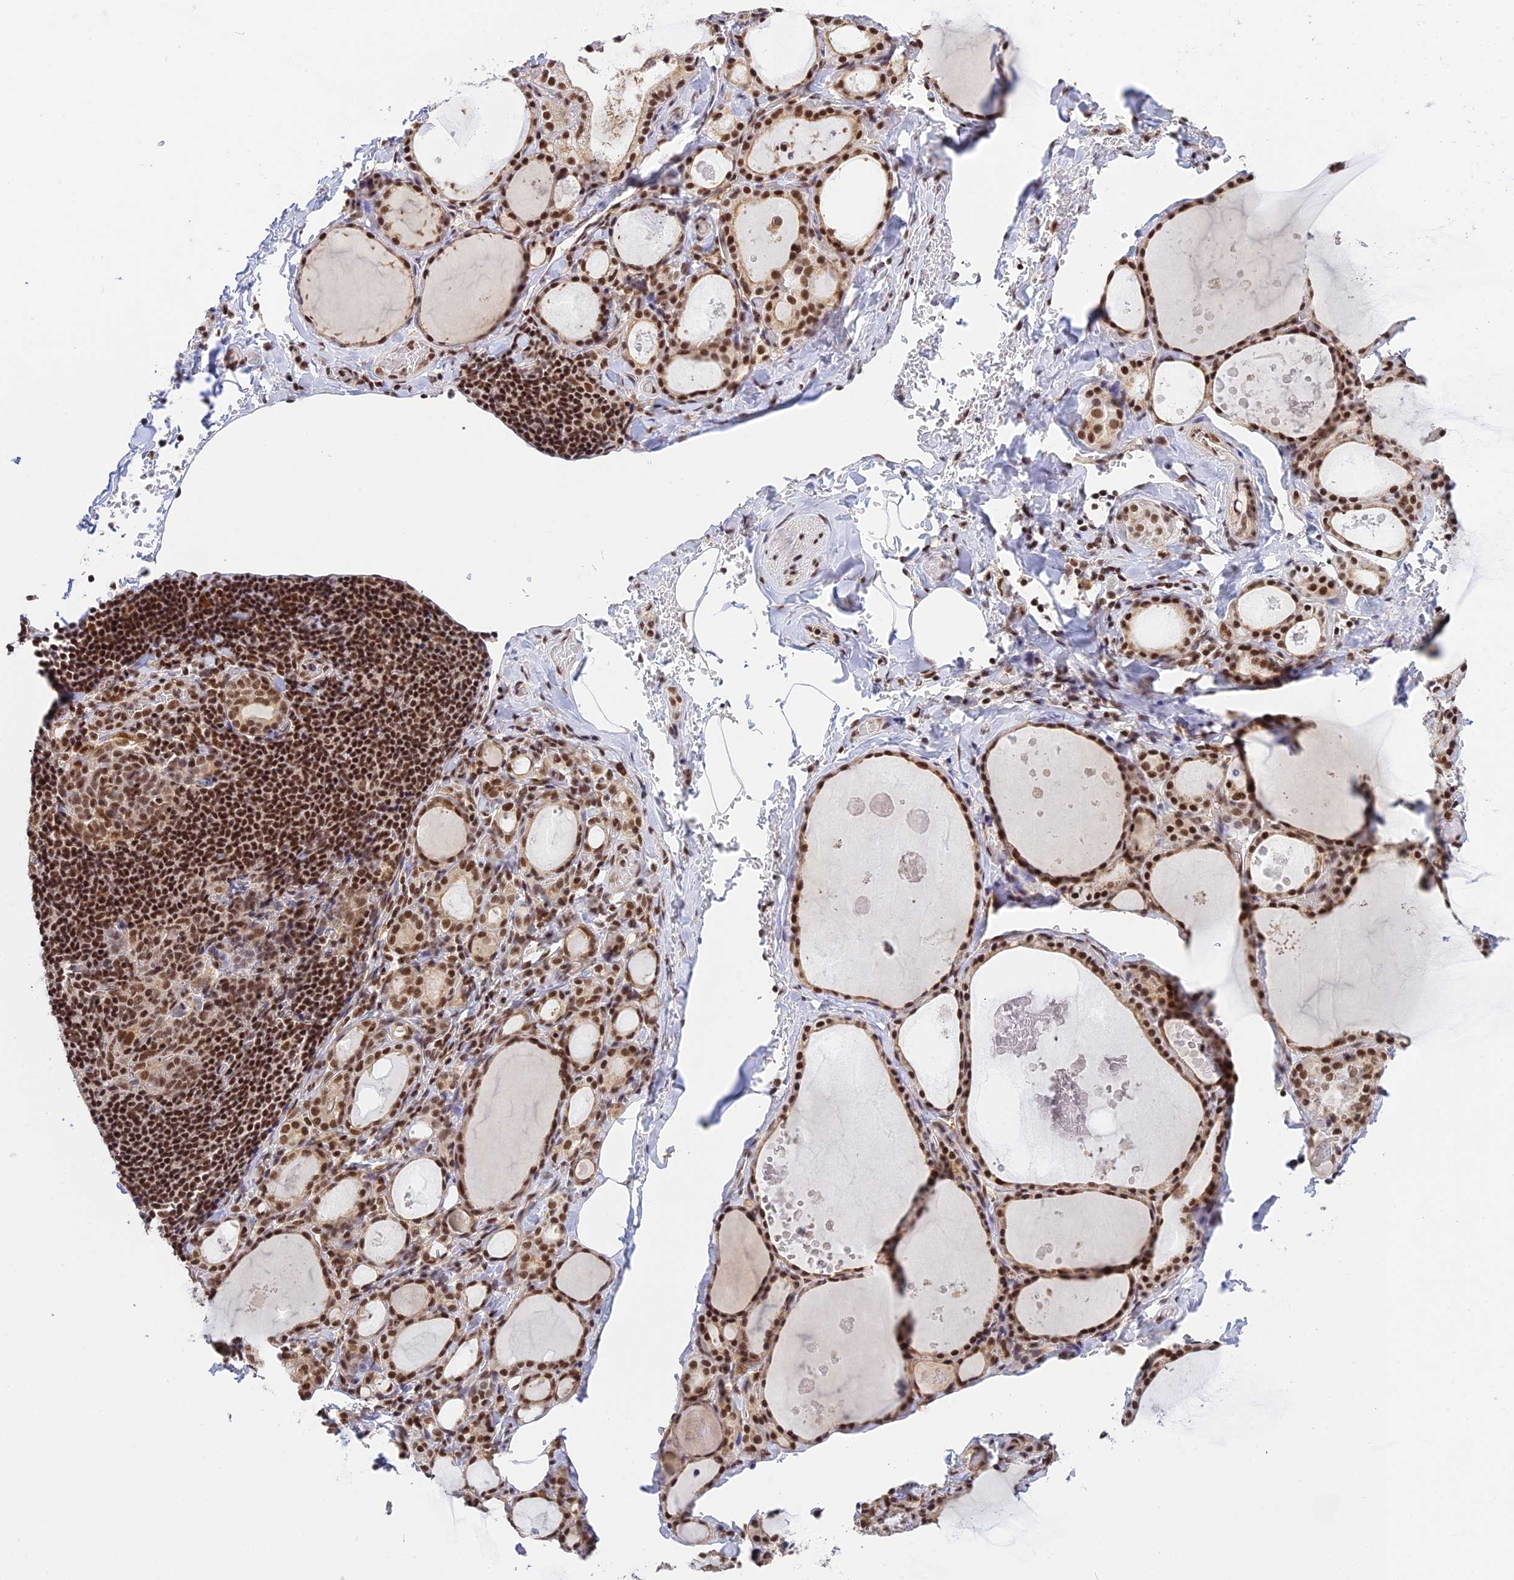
{"staining": {"intensity": "strong", "quantity": ">75%", "location": "nuclear"}, "tissue": "thyroid gland", "cell_type": "Glandular cells", "image_type": "normal", "snomed": [{"axis": "morphology", "description": "Normal tissue, NOS"}, {"axis": "topography", "description": "Thyroid gland"}], "caption": "Protein analysis of unremarkable thyroid gland demonstrates strong nuclear positivity in approximately >75% of glandular cells. (brown staining indicates protein expression, while blue staining denotes nuclei).", "gene": "THAP11", "patient": {"sex": "male", "age": 56}}